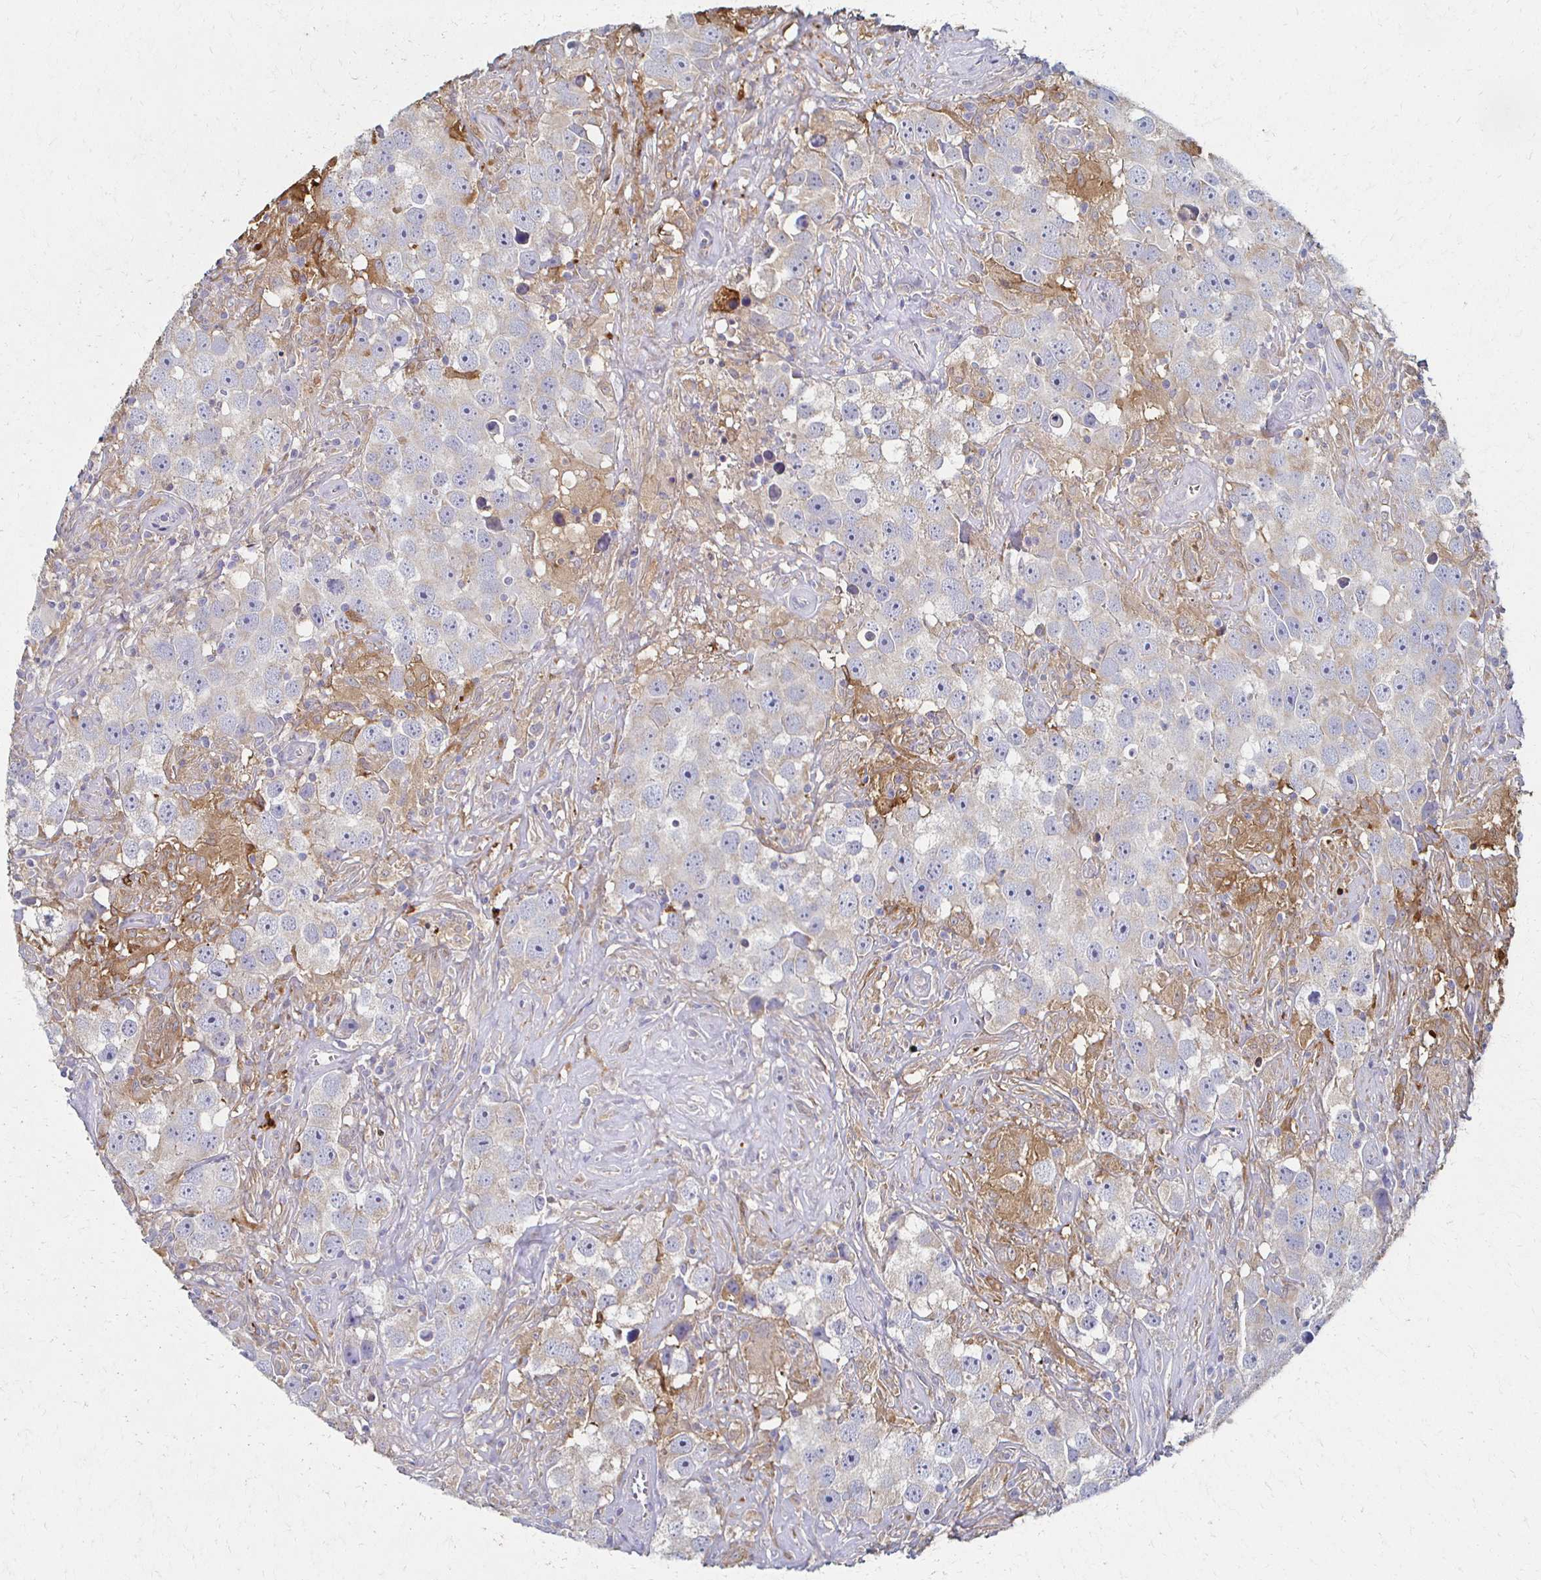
{"staining": {"intensity": "weak", "quantity": "25%-75%", "location": "cytoplasmic/membranous"}, "tissue": "testis cancer", "cell_type": "Tumor cells", "image_type": "cancer", "snomed": [{"axis": "morphology", "description": "Seminoma, NOS"}, {"axis": "topography", "description": "Testis"}], "caption": "Brown immunohistochemical staining in testis cancer (seminoma) exhibits weak cytoplasmic/membranous staining in approximately 25%-75% of tumor cells. The protein of interest is shown in brown color, while the nuclei are stained blue.", "gene": "CX3CR1", "patient": {"sex": "male", "age": 49}}